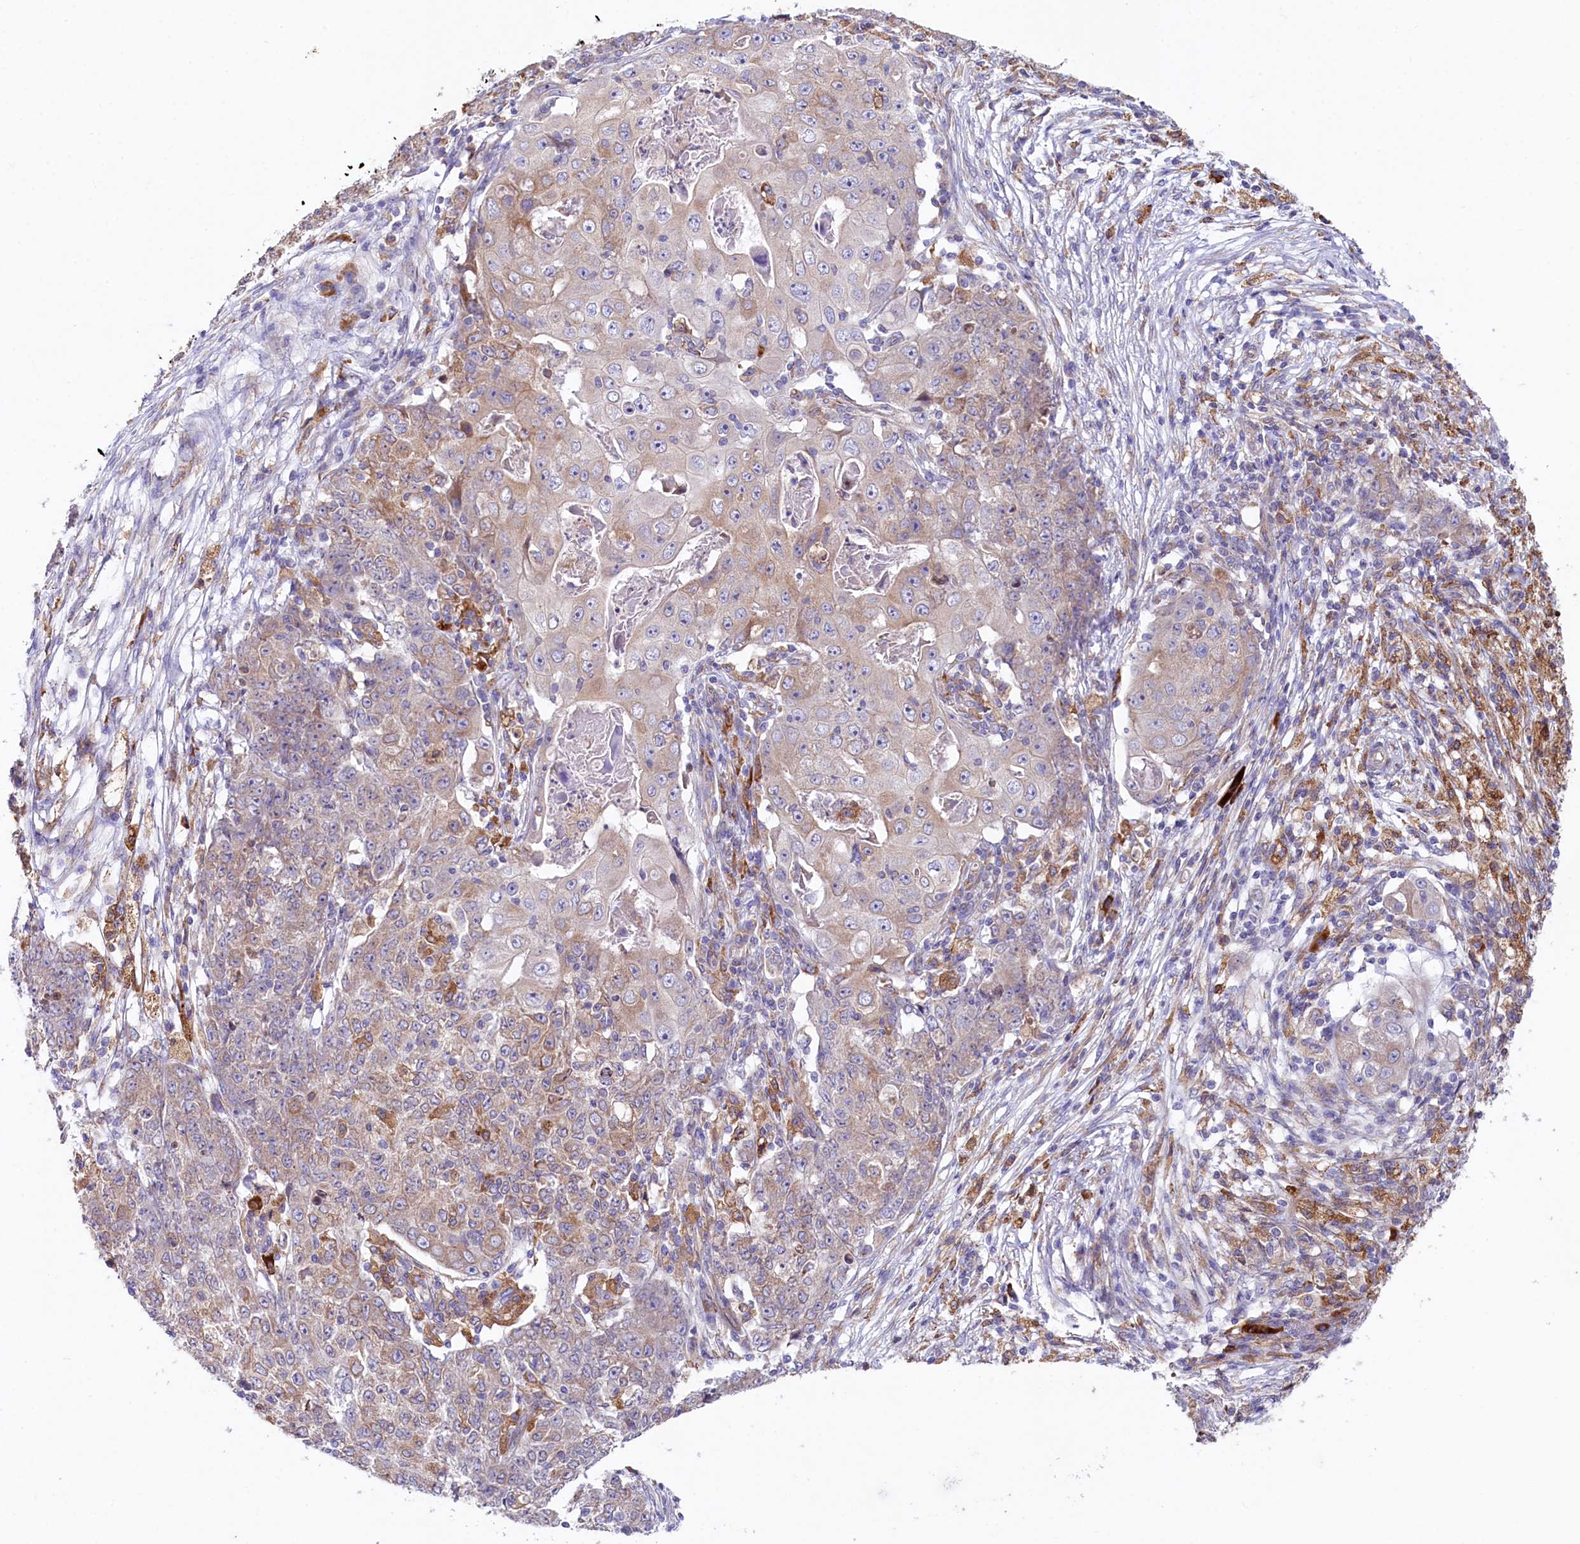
{"staining": {"intensity": "weak", "quantity": "<25%", "location": "cytoplasmic/membranous"}, "tissue": "ovarian cancer", "cell_type": "Tumor cells", "image_type": "cancer", "snomed": [{"axis": "morphology", "description": "Carcinoma, endometroid"}, {"axis": "topography", "description": "Ovary"}], "caption": "A micrograph of ovarian cancer stained for a protein demonstrates no brown staining in tumor cells.", "gene": "CHID1", "patient": {"sex": "female", "age": 42}}